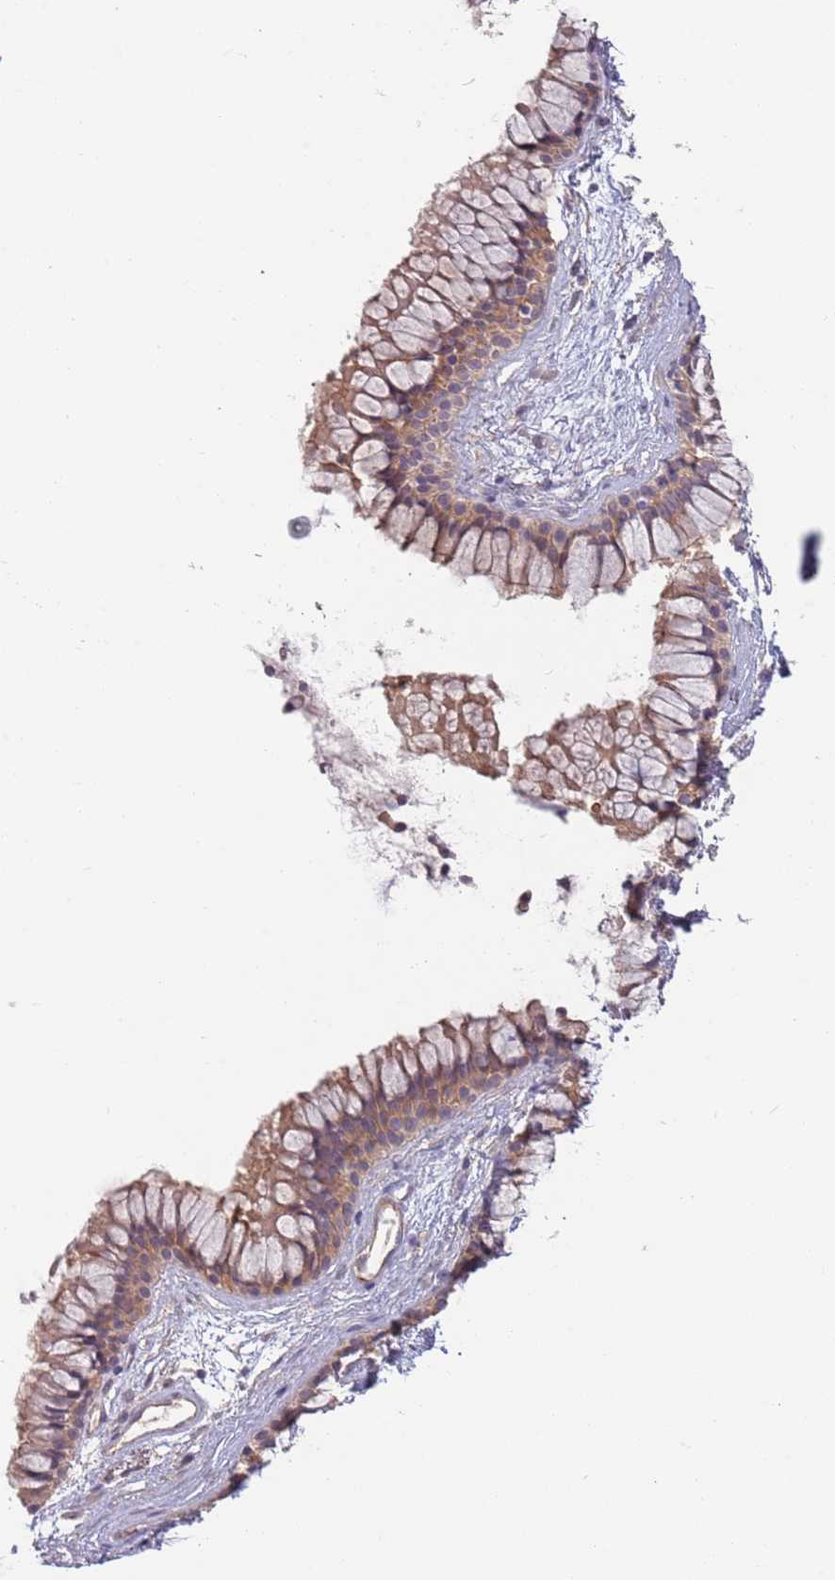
{"staining": {"intensity": "weak", "quantity": ">75%", "location": "cytoplasmic/membranous"}, "tissue": "nasopharynx", "cell_type": "Respiratory epithelial cells", "image_type": "normal", "snomed": [{"axis": "morphology", "description": "Normal tissue, NOS"}, {"axis": "topography", "description": "Nasopharynx"}], "caption": "A high-resolution photomicrograph shows immunohistochemistry staining of benign nasopharynx, which demonstrates weak cytoplasmic/membranous staining in approximately >75% of respiratory epithelial cells.", "gene": "SAV1", "patient": {"sex": "male", "age": 82}}